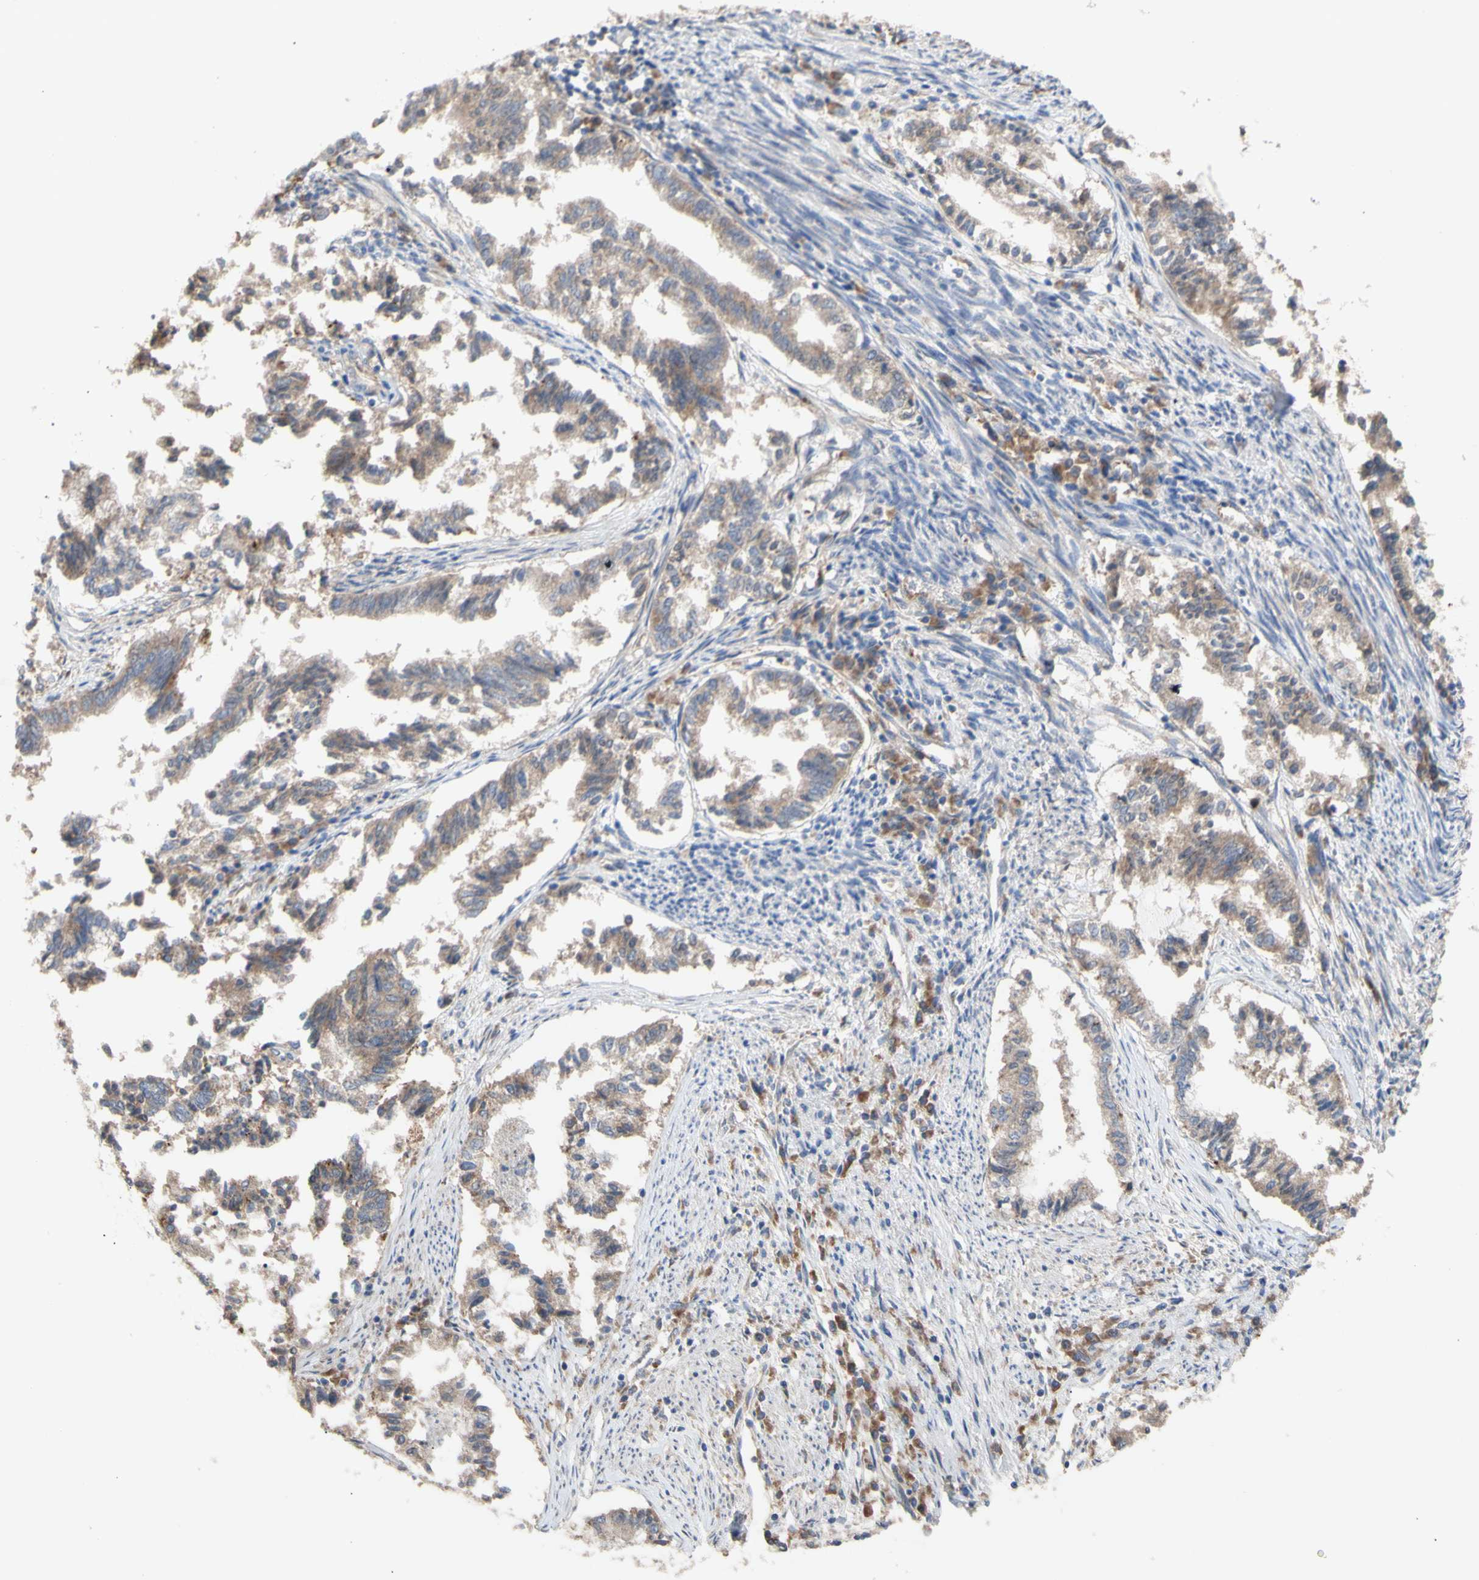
{"staining": {"intensity": "weak", "quantity": ">75%", "location": "cytoplasmic/membranous"}, "tissue": "endometrial cancer", "cell_type": "Tumor cells", "image_type": "cancer", "snomed": [{"axis": "morphology", "description": "Necrosis, NOS"}, {"axis": "morphology", "description": "Adenocarcinoma, NOS"}, {"axis": "topography", "description": "Endometrium"}], "caption": "Immunohistochemical staining of human endometrial cancer (adenocarcinoma) reveals low levels of weak cytoplasmic/membranous expression in about >75% of tumor cells.", "gene": "EIF2S3", "patient": {"sex": "female", "age": 79}}